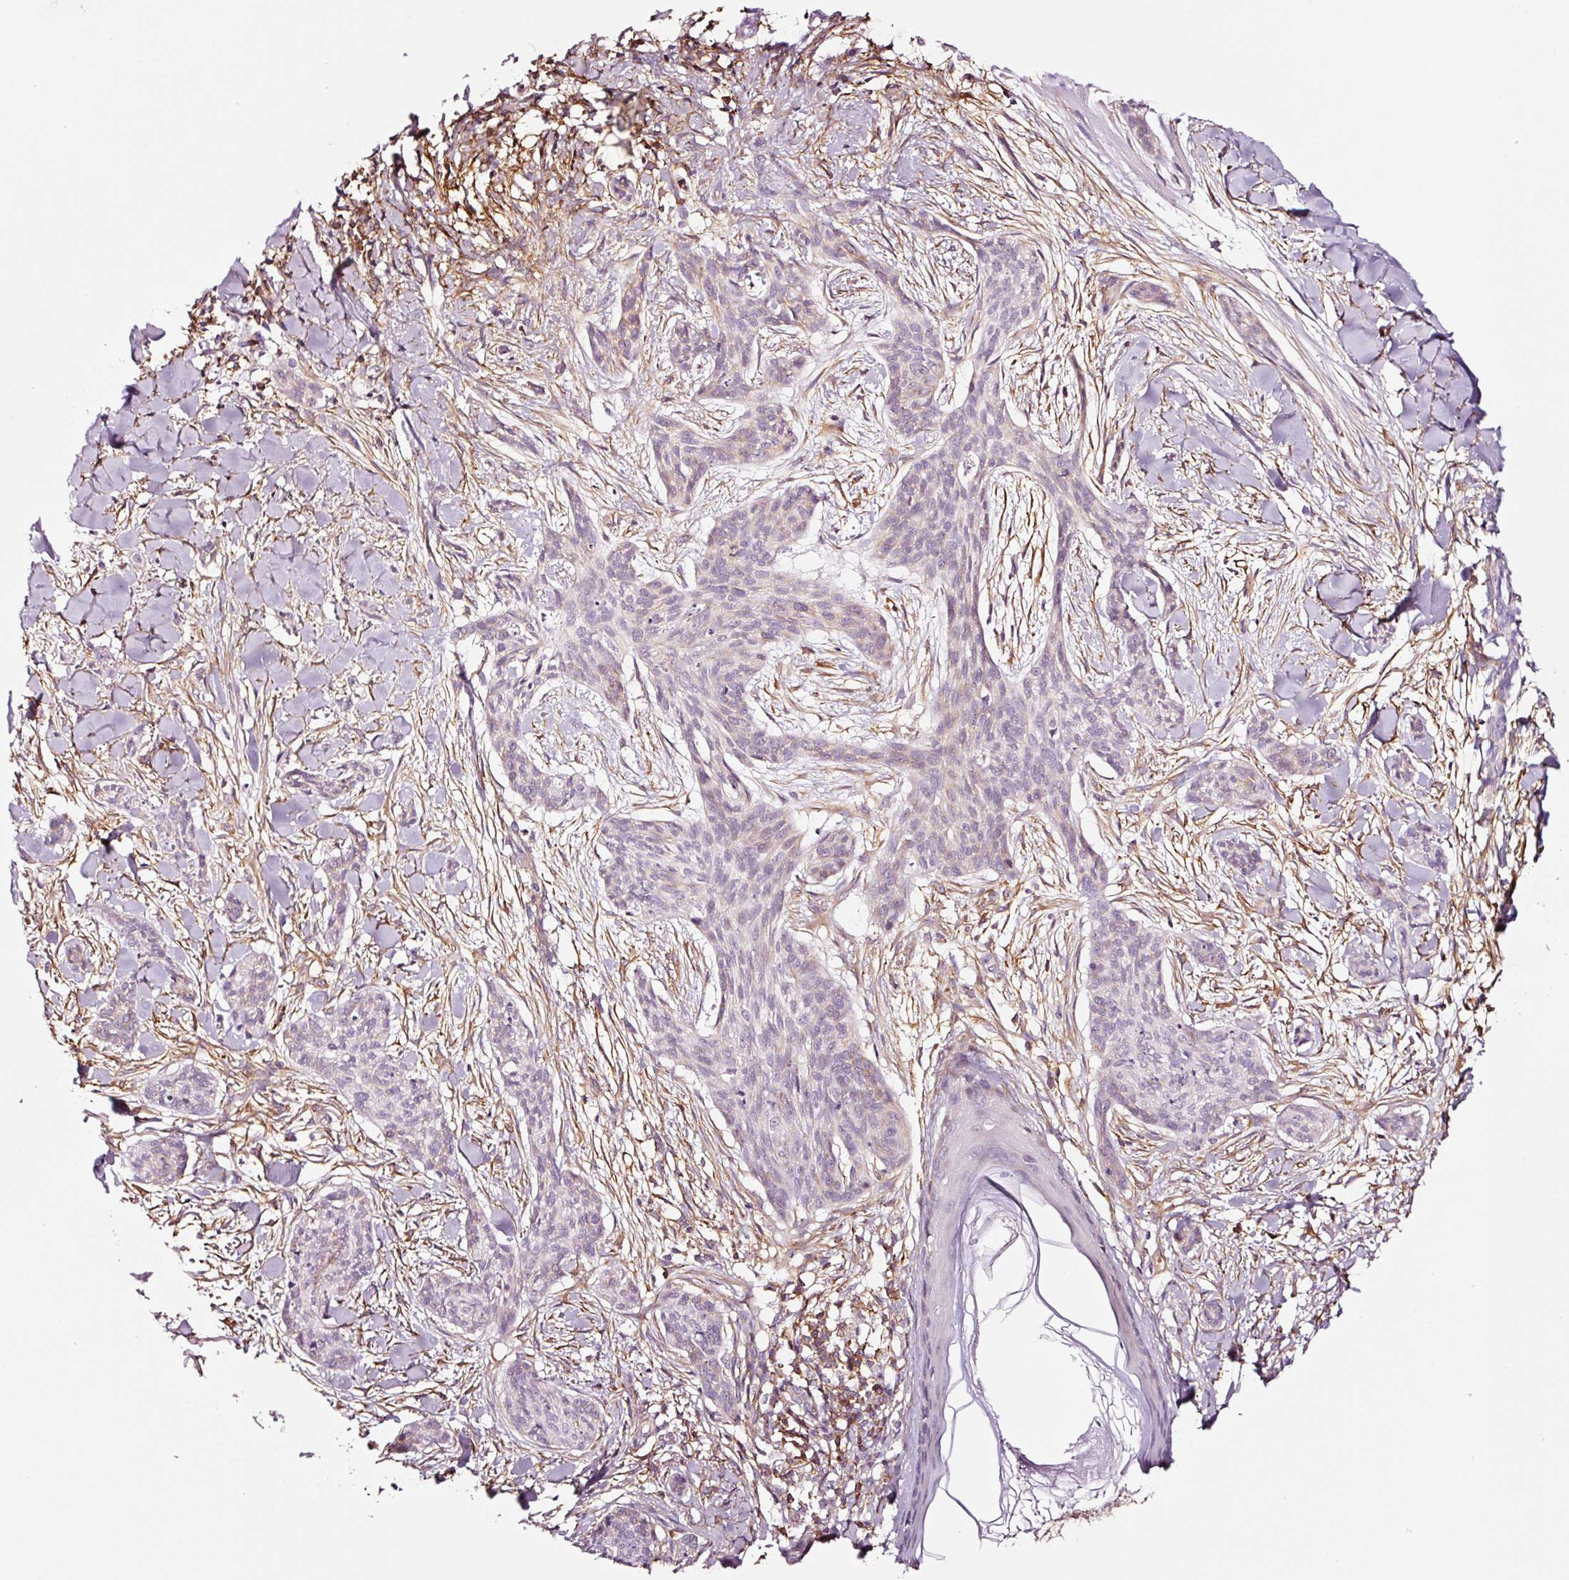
{"staining": {"intensity": "negative", "quantity": "none", "location": "none"}, "tissue": "skin cancer", "cell_type": "Tumor cells", "image_type": "cancer", "snomed": [{"axis": "morphology", "description": "Basal cell carcinoma"}, {"axis": "topography", "description": "Skin"}], "caption": "The image demonstrates no staining of tumor cells in basal cell carcinoma (skin).", "gene": "ADD3", "patient": {"sex": "male", "age": 52}}